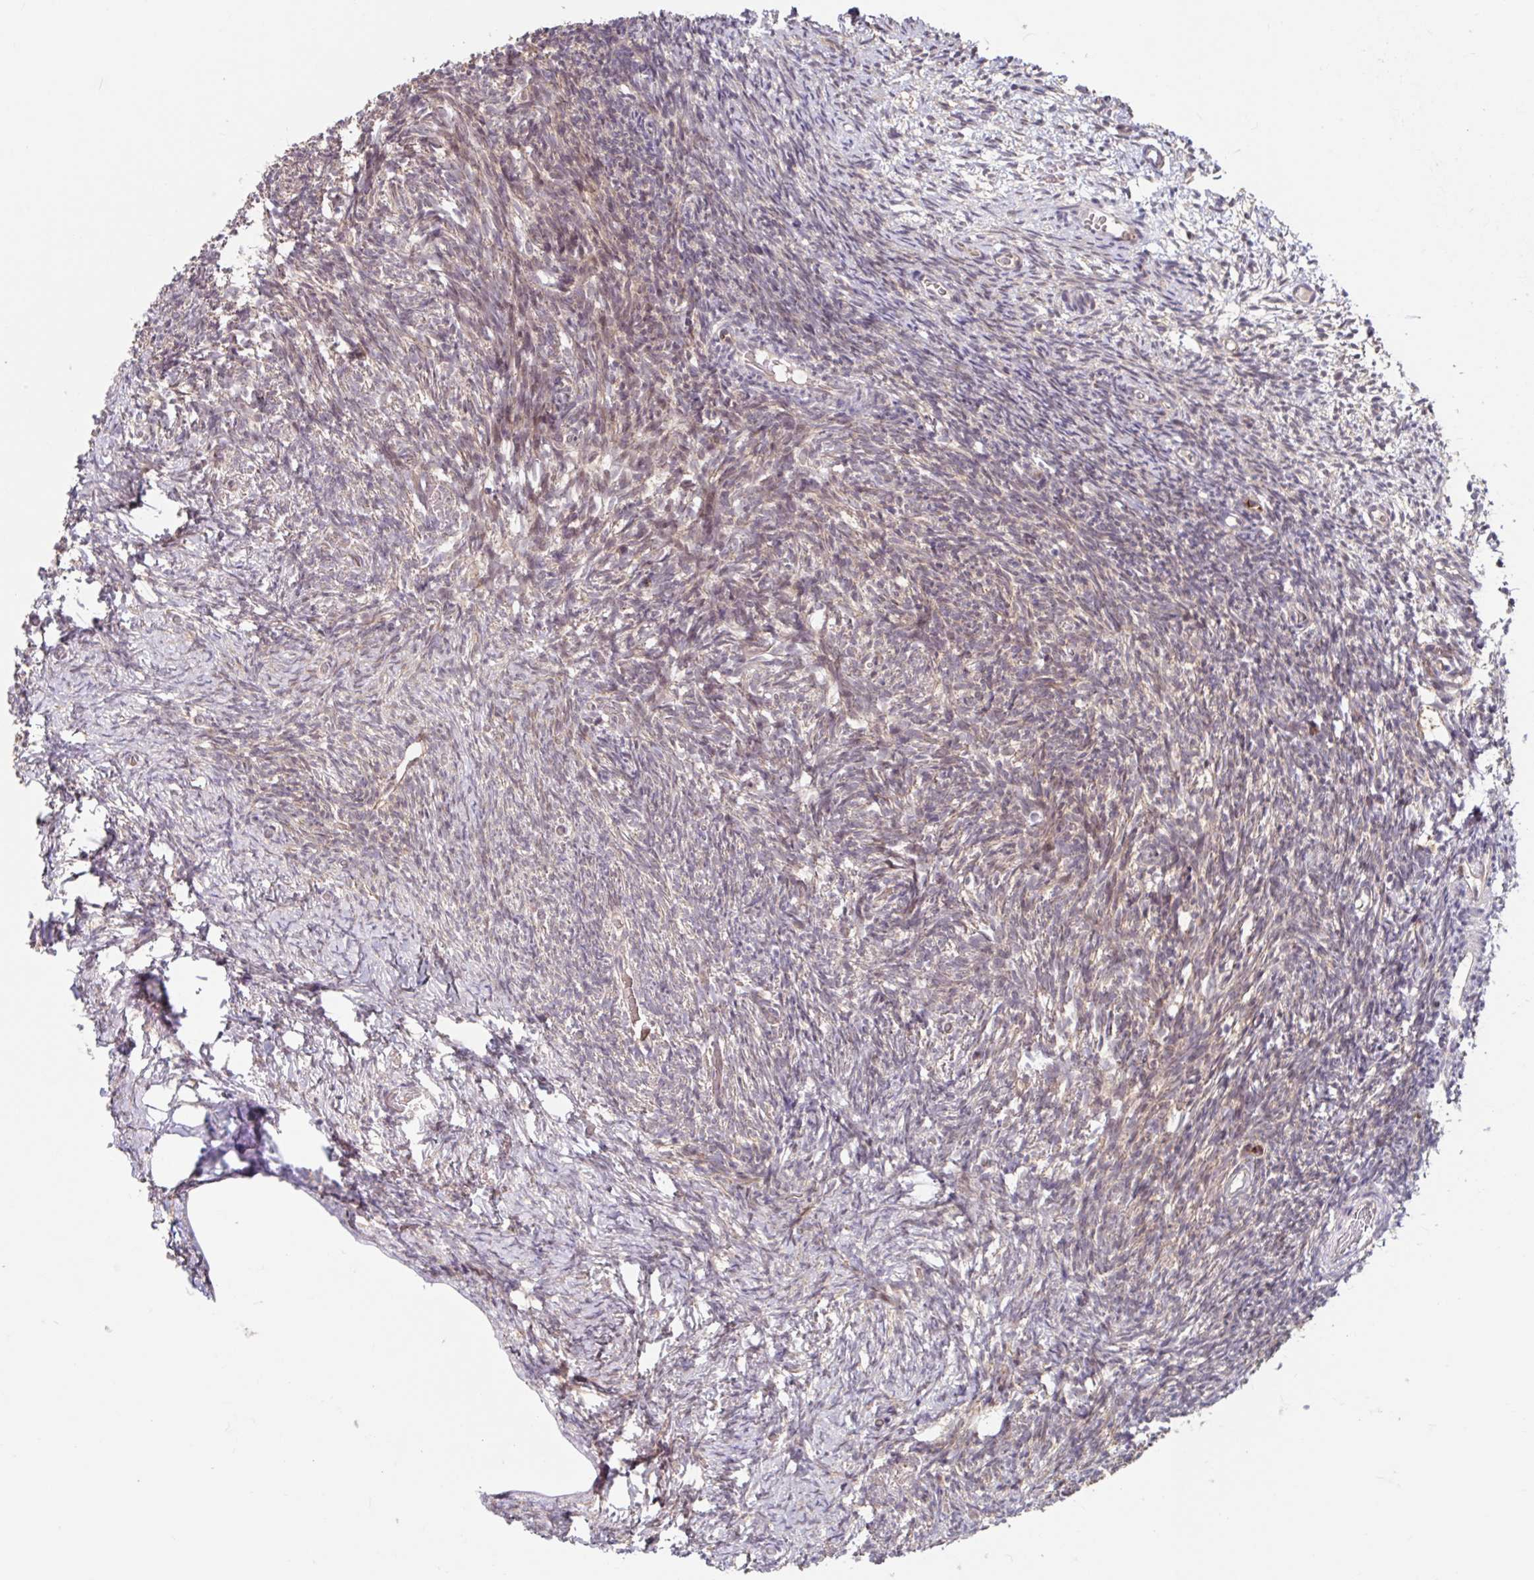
{"staining": {"intensity": "moderate", "quantity": ">75%", "location": "cytoplasmic/membranous"}, "tissue": "ovary", "cell_type": "Follicle cells", "image_type": "normal", "snomed": [{"axis": "morphology", "description": "Normal tissue, NOS"}, {"axis": "topography", "description": "Ovary"}], "caption": "The photomicrograph demonstrates immunohistochemical staining of benign ovary. There is moderate cytoplasmic/membranous positivity is identified in approximately >75% of follicle cells.", "gene": "STYXL1", "patient": {"sex": "female", "age": 39}}